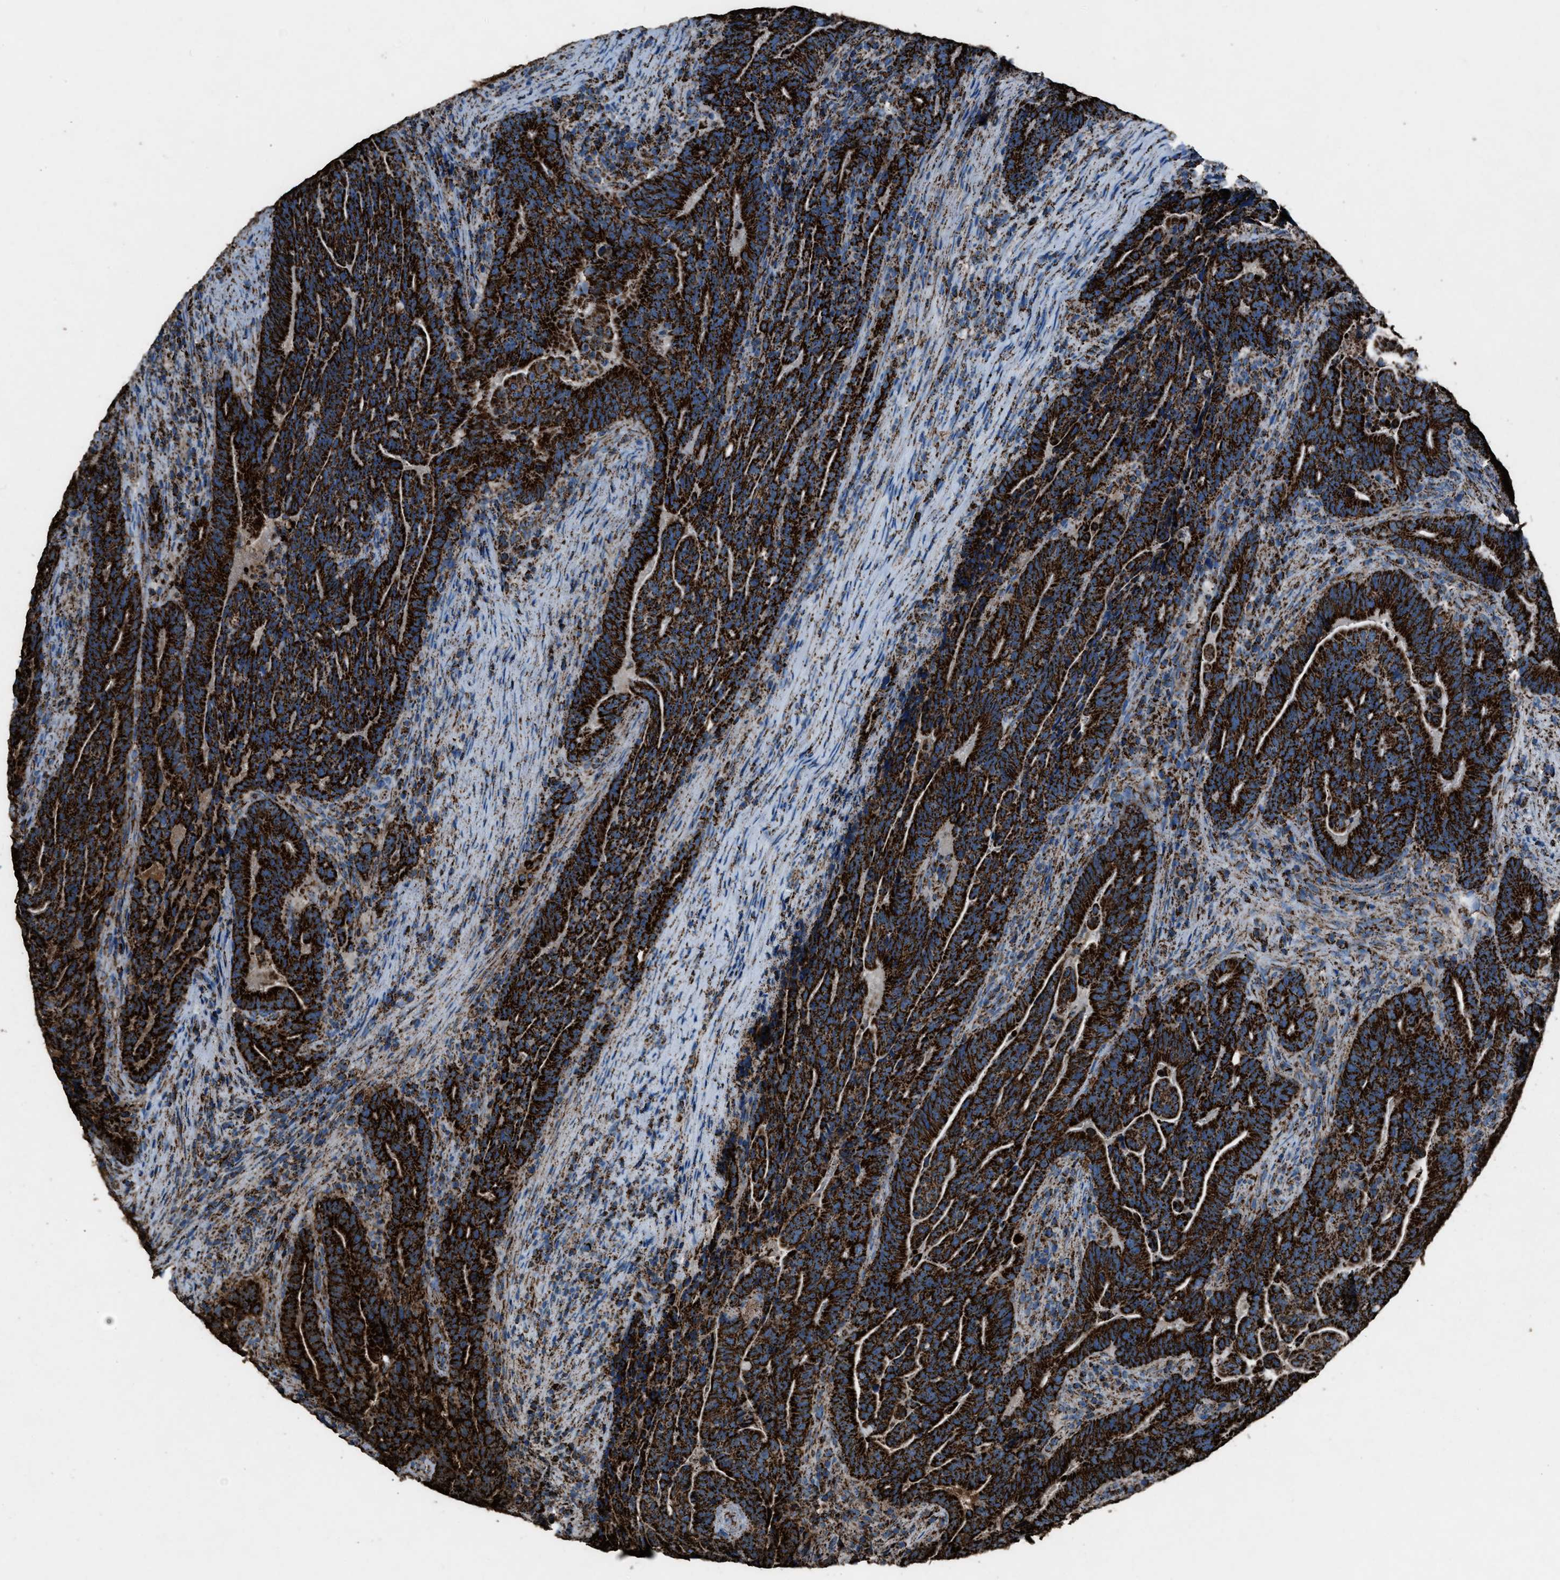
{"staining": {"intensity": "strong", "quantity": ">75%", "location": "cytoplasmic/membranous"}, "tissue": "colorectal cancer", "cell_type": "Tumor cells", "image_type": "cancer", "snomed": [{"axis": "morphology", "description": "Adenocarcinoma, NOS"}, {"axis": "topography", "description": "Colon"}], "caption": "A photomicrograph showing strong cytoplasmic/membranous expression in approximately >75% of tumor cells in adenocarcinoma (colorectal), as visualized by brown immunohistochemical staining.", "gene": "MDH2", "patient": {"sex": "female", "age": 66}}